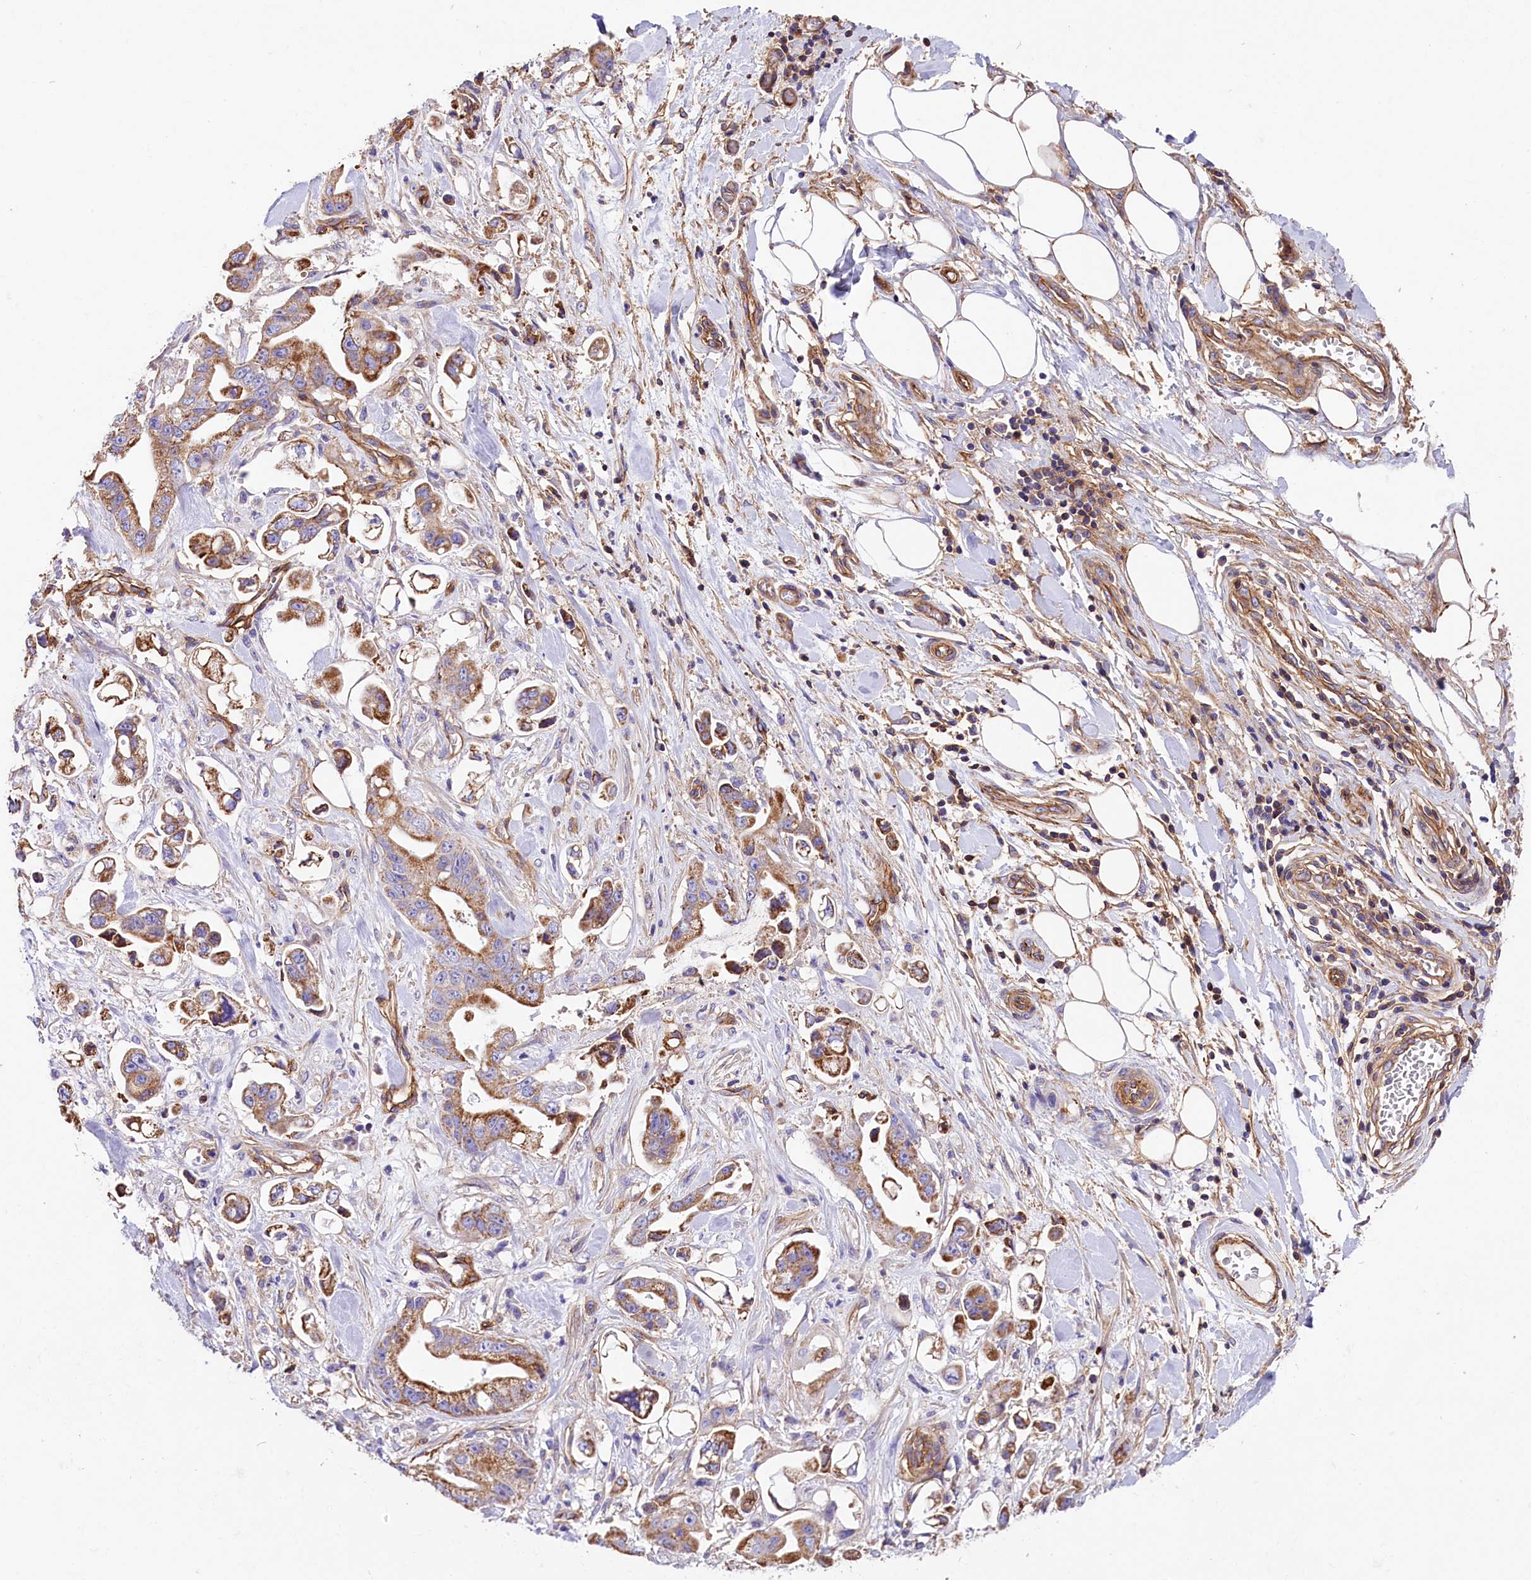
{"staining": {"intensity": "moderate", "quantity": ">75%", "location": "cytoplasmic/membranous"}, "tissue": "stomach cancer", "cell_type": "Tumor cells", "image_type": "cancer", "snomed": [{"axis": "morphology", "description": "Adenocarcinoma, NOS"}, {"axis": "topography", "description": "Stomach"}], "caption": "Stomach cancer (adenocarcinoma) stained for a protein displays moderate cytoplasmic/membranous positivity in tumor cells.", "gene": "ATP2B4", "patient": {"sex": "male", "age": 62}}